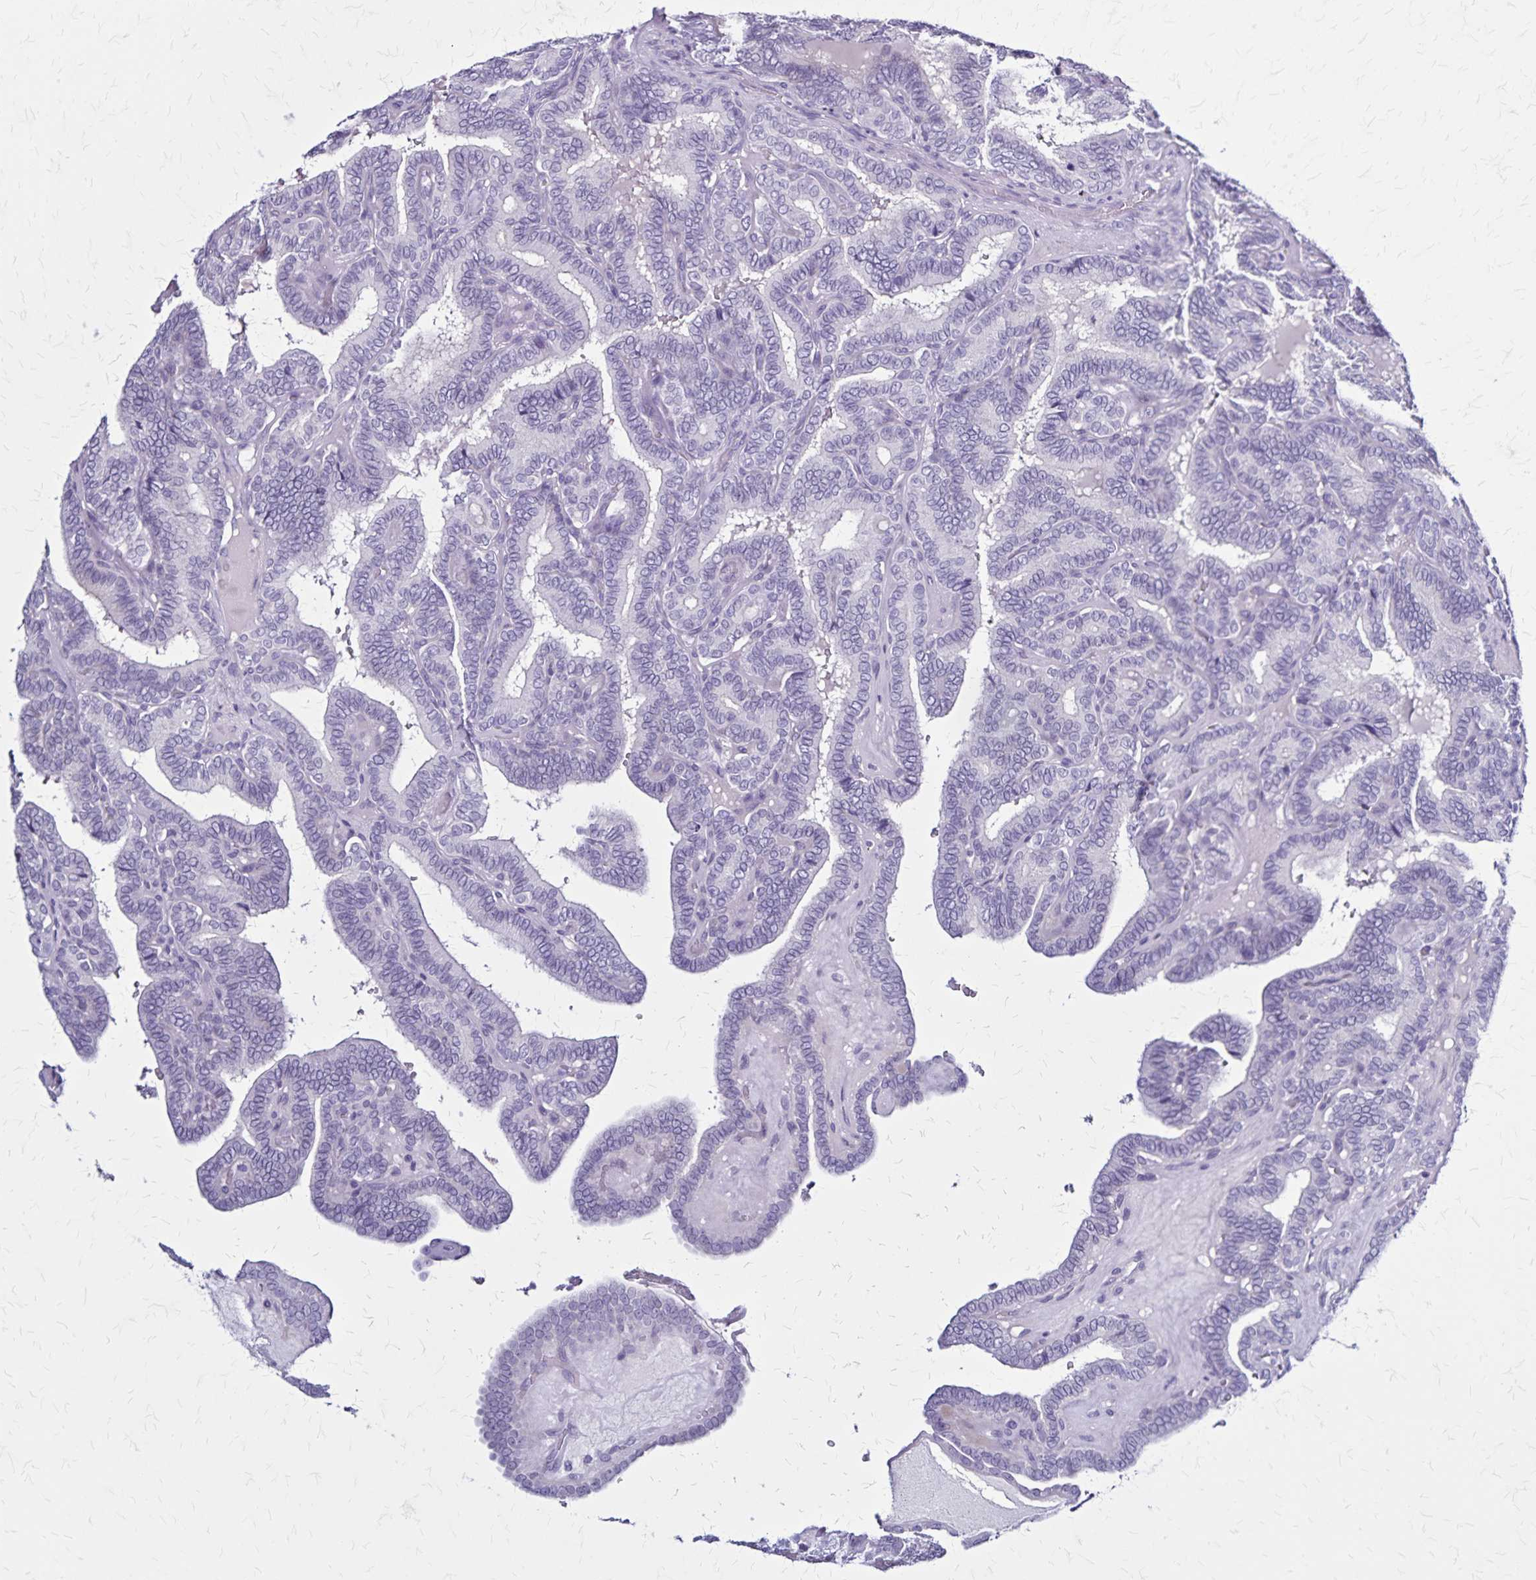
{"staining": {"intensity": "negative", "quantity": "none", "location": "none"}, "tissue": "thyroid cancer", "cell_type": "Tumor cells", "image_type": "cancer", "snomed": [{"axis": "morphology", "description": "Papillary adenocarcinoma, NOS"}, {"axis": "topography", "description": "Thyroid gland"}], "caption": "High power microscopy histopathology image of an immunohistochemistry histopathology image of papillary adenocarcinoma (thyroid), revealing no significant staining in tumor cells.", "gene": "PLXNA4", "patient": {"sex": "female", "age": 21}}